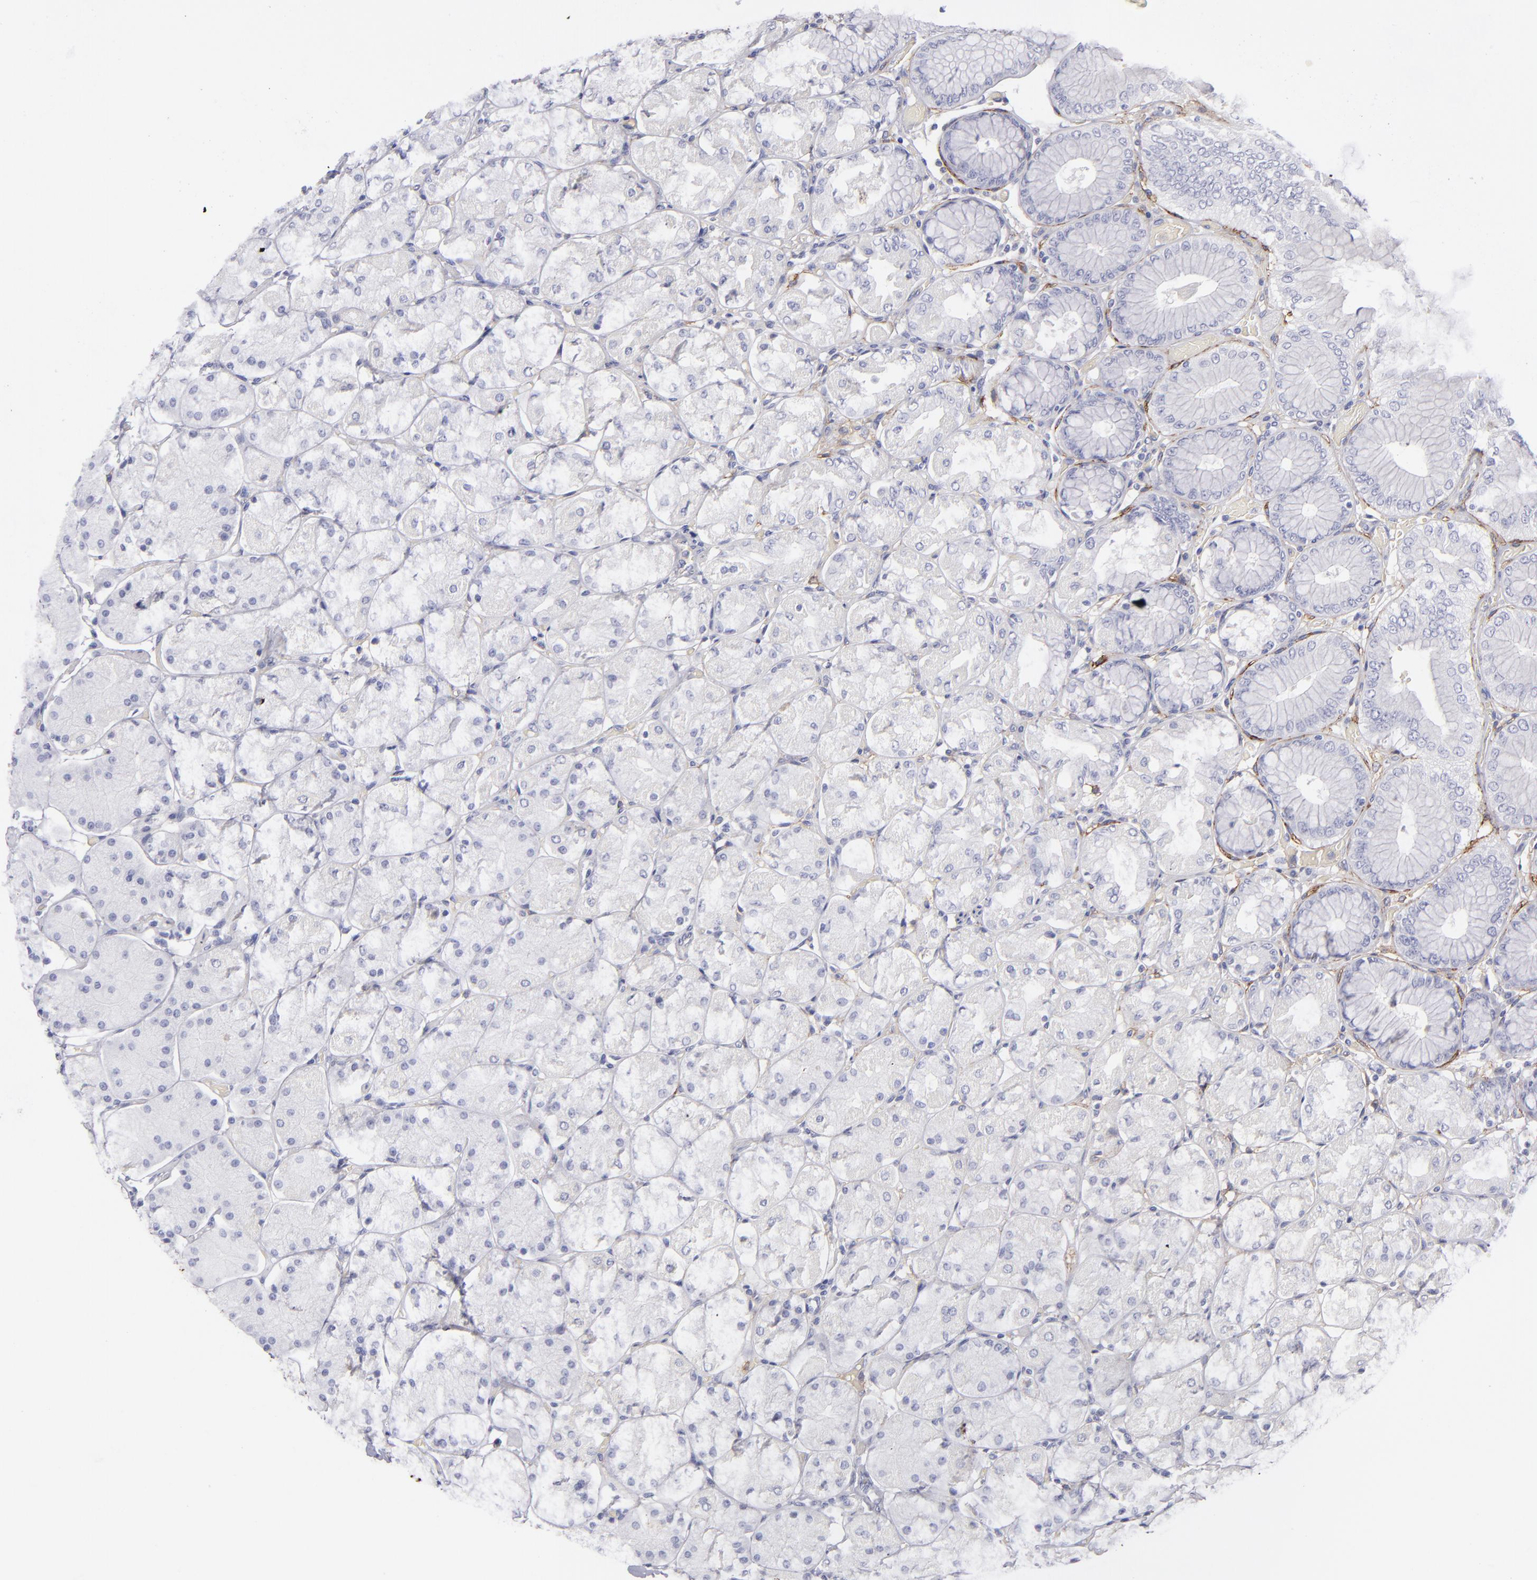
{"staining": {"intensity": "negative", "quantity": "none", "location": "none"}, "tissue": "stomach", "cell_type": "Glandular cells", "image_type": "normal", "snomed": [{"axis": "morphology", "description": "Normal tissue, NOS"}, {"axis": "topography", "description": "Stomach, upper"}, {"axis": "topography", "description": "Stomach"}], "caption": "Unremarkable stomach was stained to show a protein in brown. There is no significant staining in glandular cells. Nuclei are stained in blue.", "gene": "ANPEP", "patient": {"sex": "male", "age": 76}}